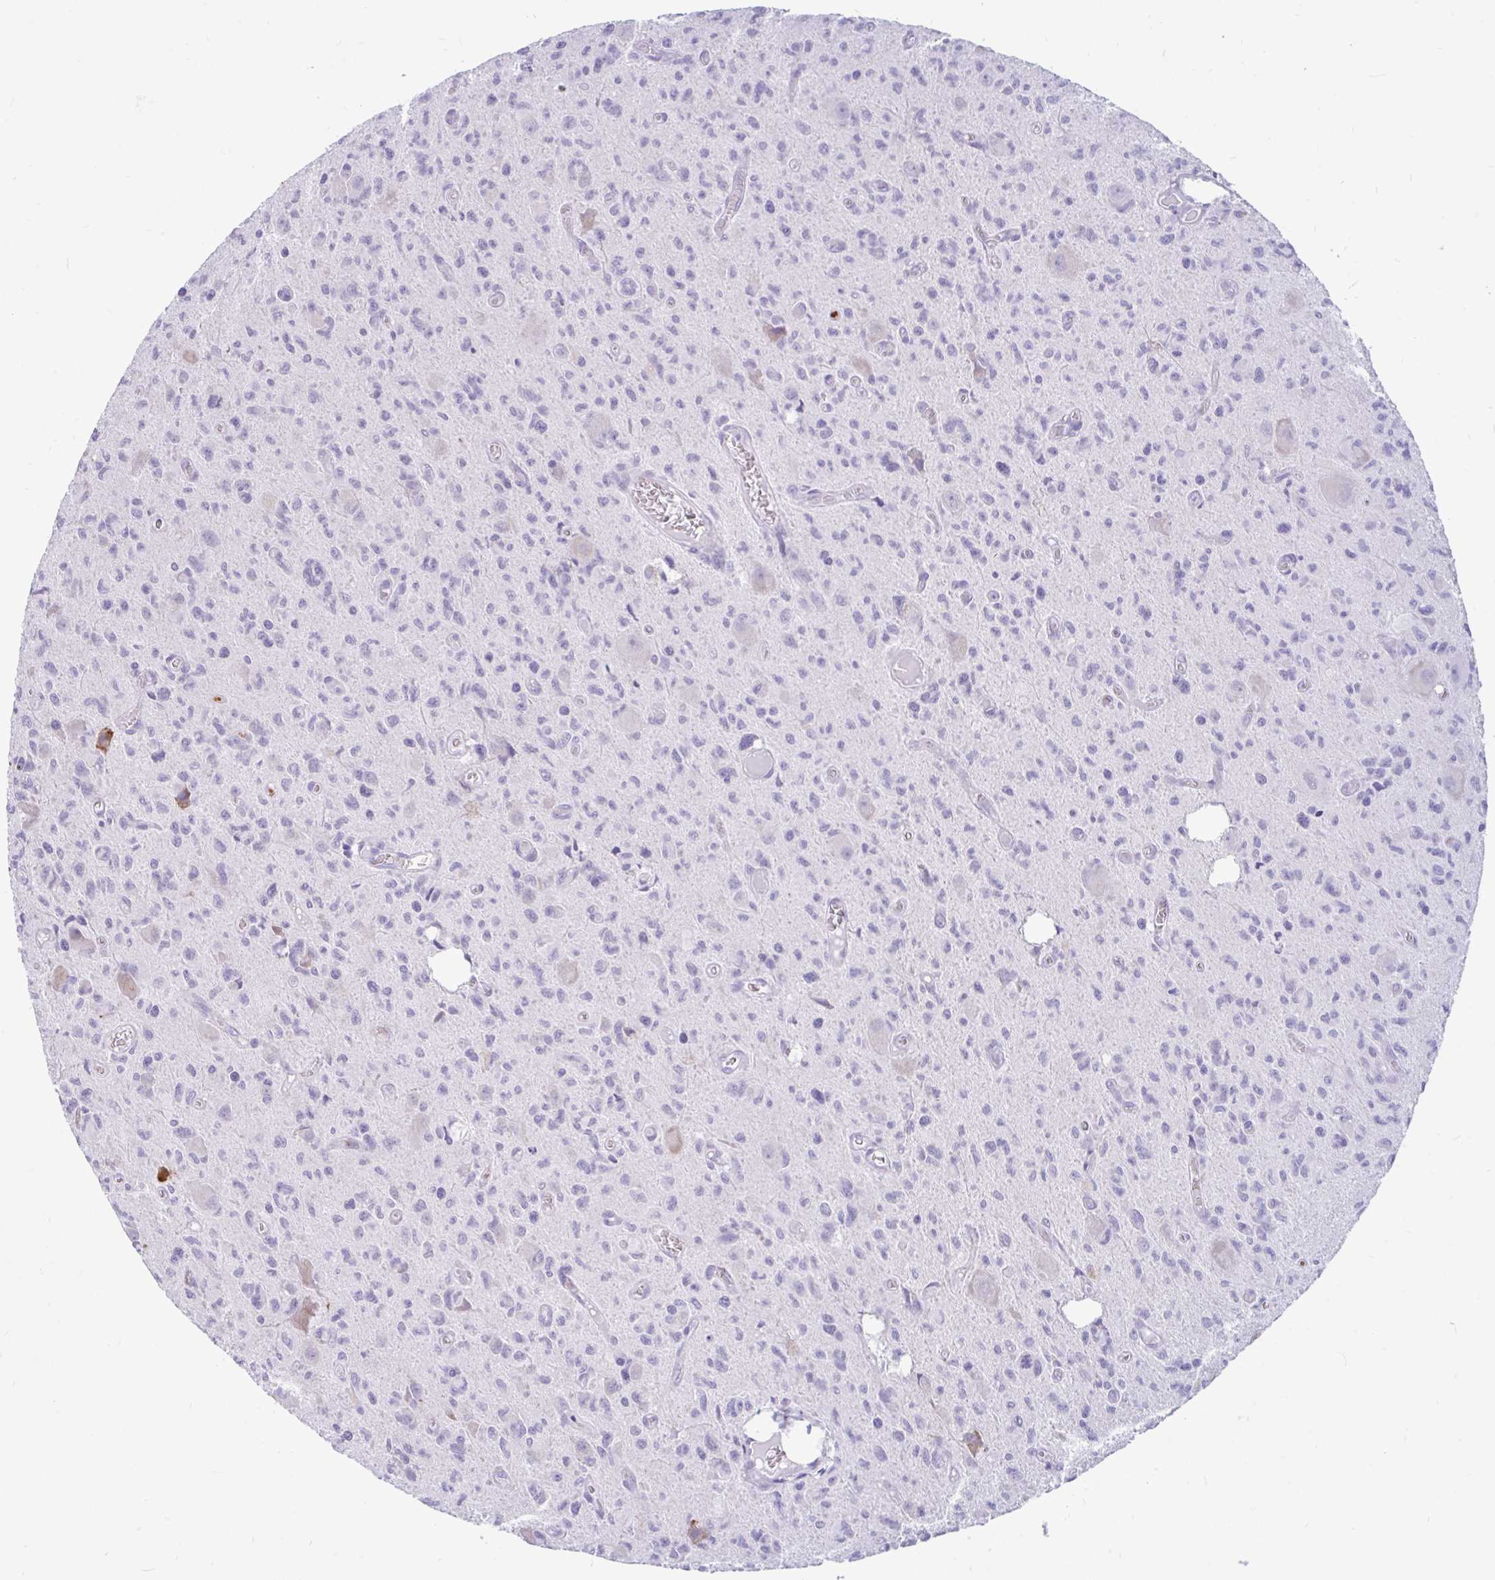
{"staining": {"intensity": "negative", "quantity": "none", "location": "none"}, "tissue": "glioma", "cell_type": "Tumor cells", "image_type": "cancer", "snomed": [{"axis": "morphology", "description": "Glioma, malignant, High grade"}, {"axis": "topography", "description": "Brain"}], "caption": "This histopathology image is of malignant glioma (high-grade) stained with IHC to label a protein in brown with the nuclei are counter-stained blue. There is no expression in tumor cells.", "gene": "KIAA2013", "patient": {"sex": "male", "age": 76}}